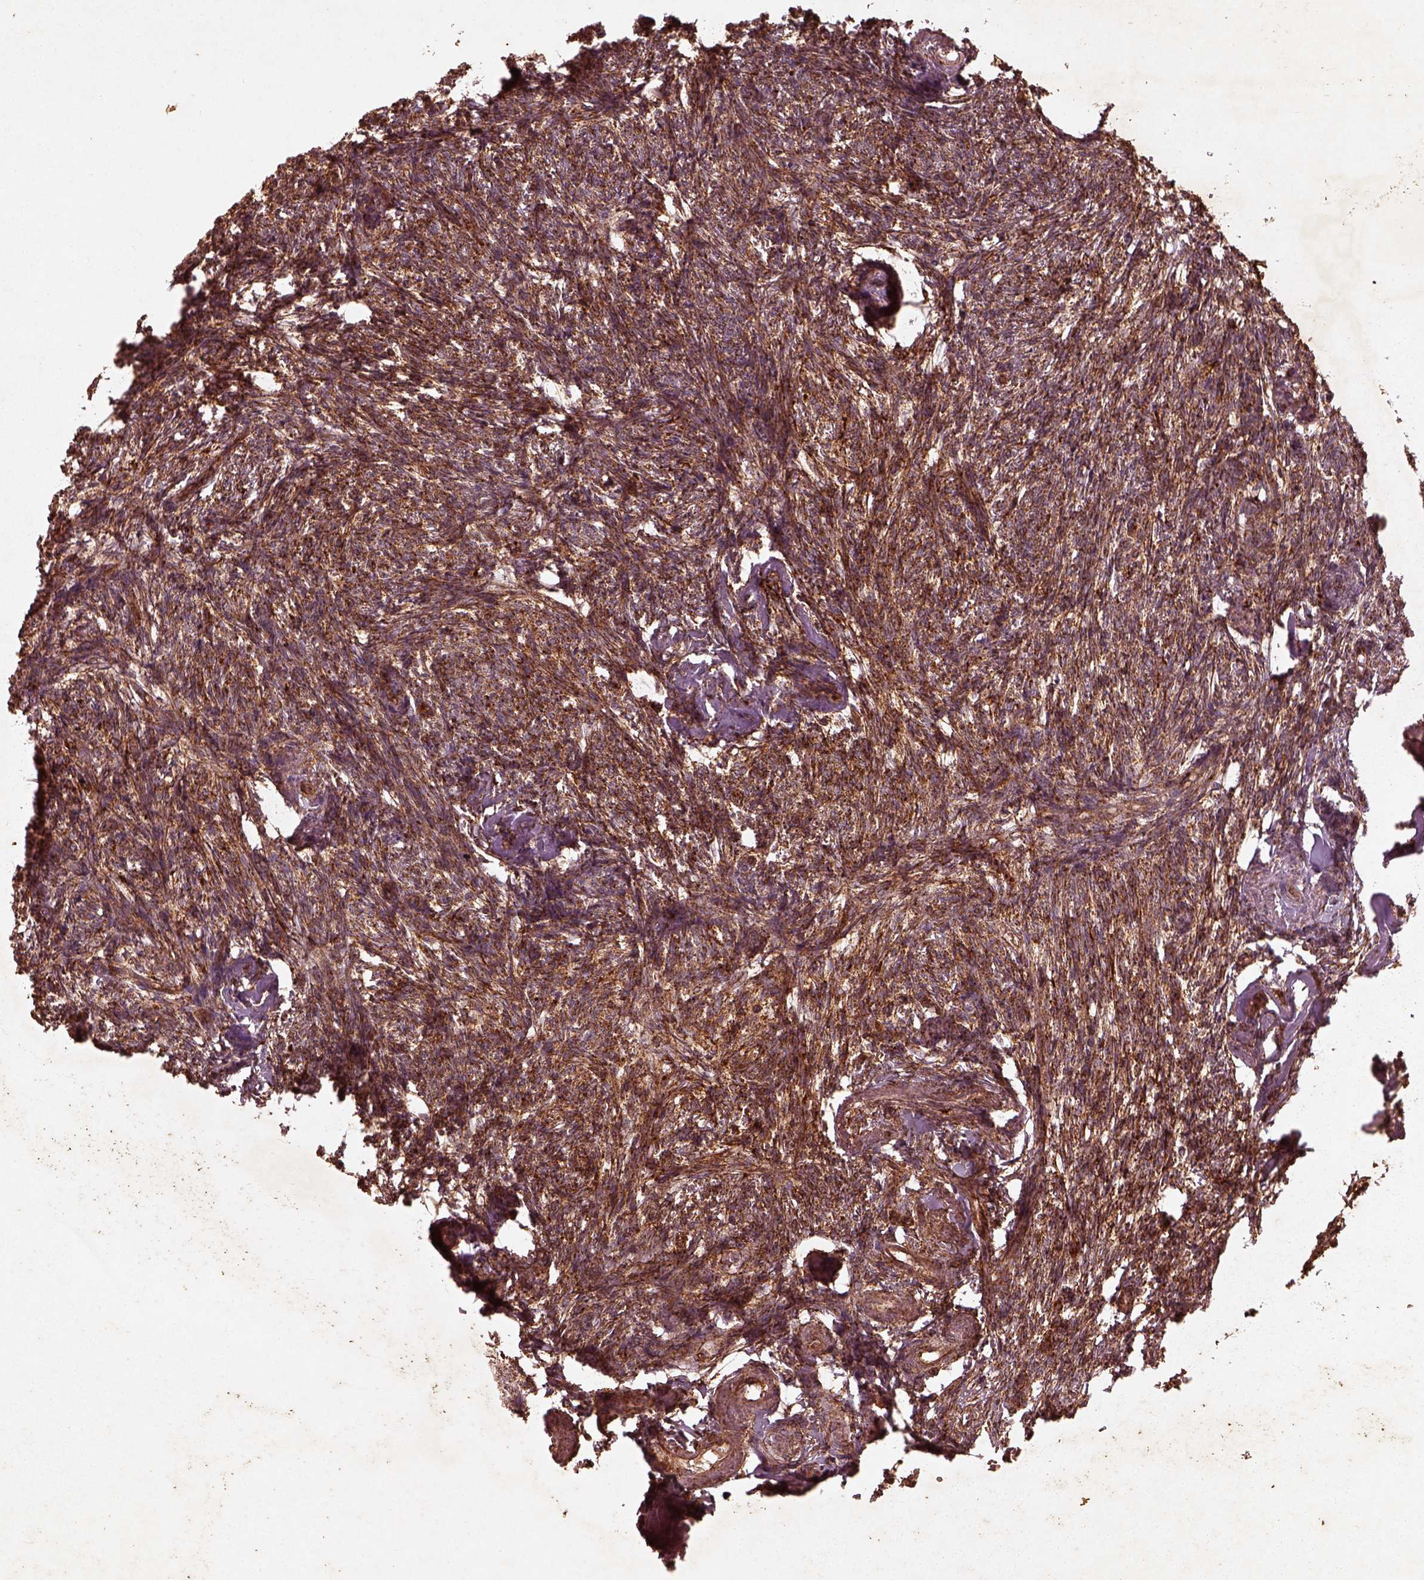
{"staining": {"intensity": "strong", "quantity": ">75%", "location": "cytoplasmic/membranous"}, "tissue": "ovary", "cell_type": "Follicle cells", "image_type": "normal", "snomed": [{"axis": "morphology", "description": "Normal tissue, NOS"}, {"axis": "topography", "description": "Ovary"}], "caption": "DAB (3,3'-diaminobenzidine) immunohistochemical staining of unremarkable ovary exhibits strong cytoplasmic/membranous protein expression in about >75% of follicle cells. The staining was performed using DAB, with brown indicating positive protein expression. Nuclei are stained blue with hematoxylin.", "gene": "ENSG00000285130", "patient": {"sex": "female", "age": 72}}